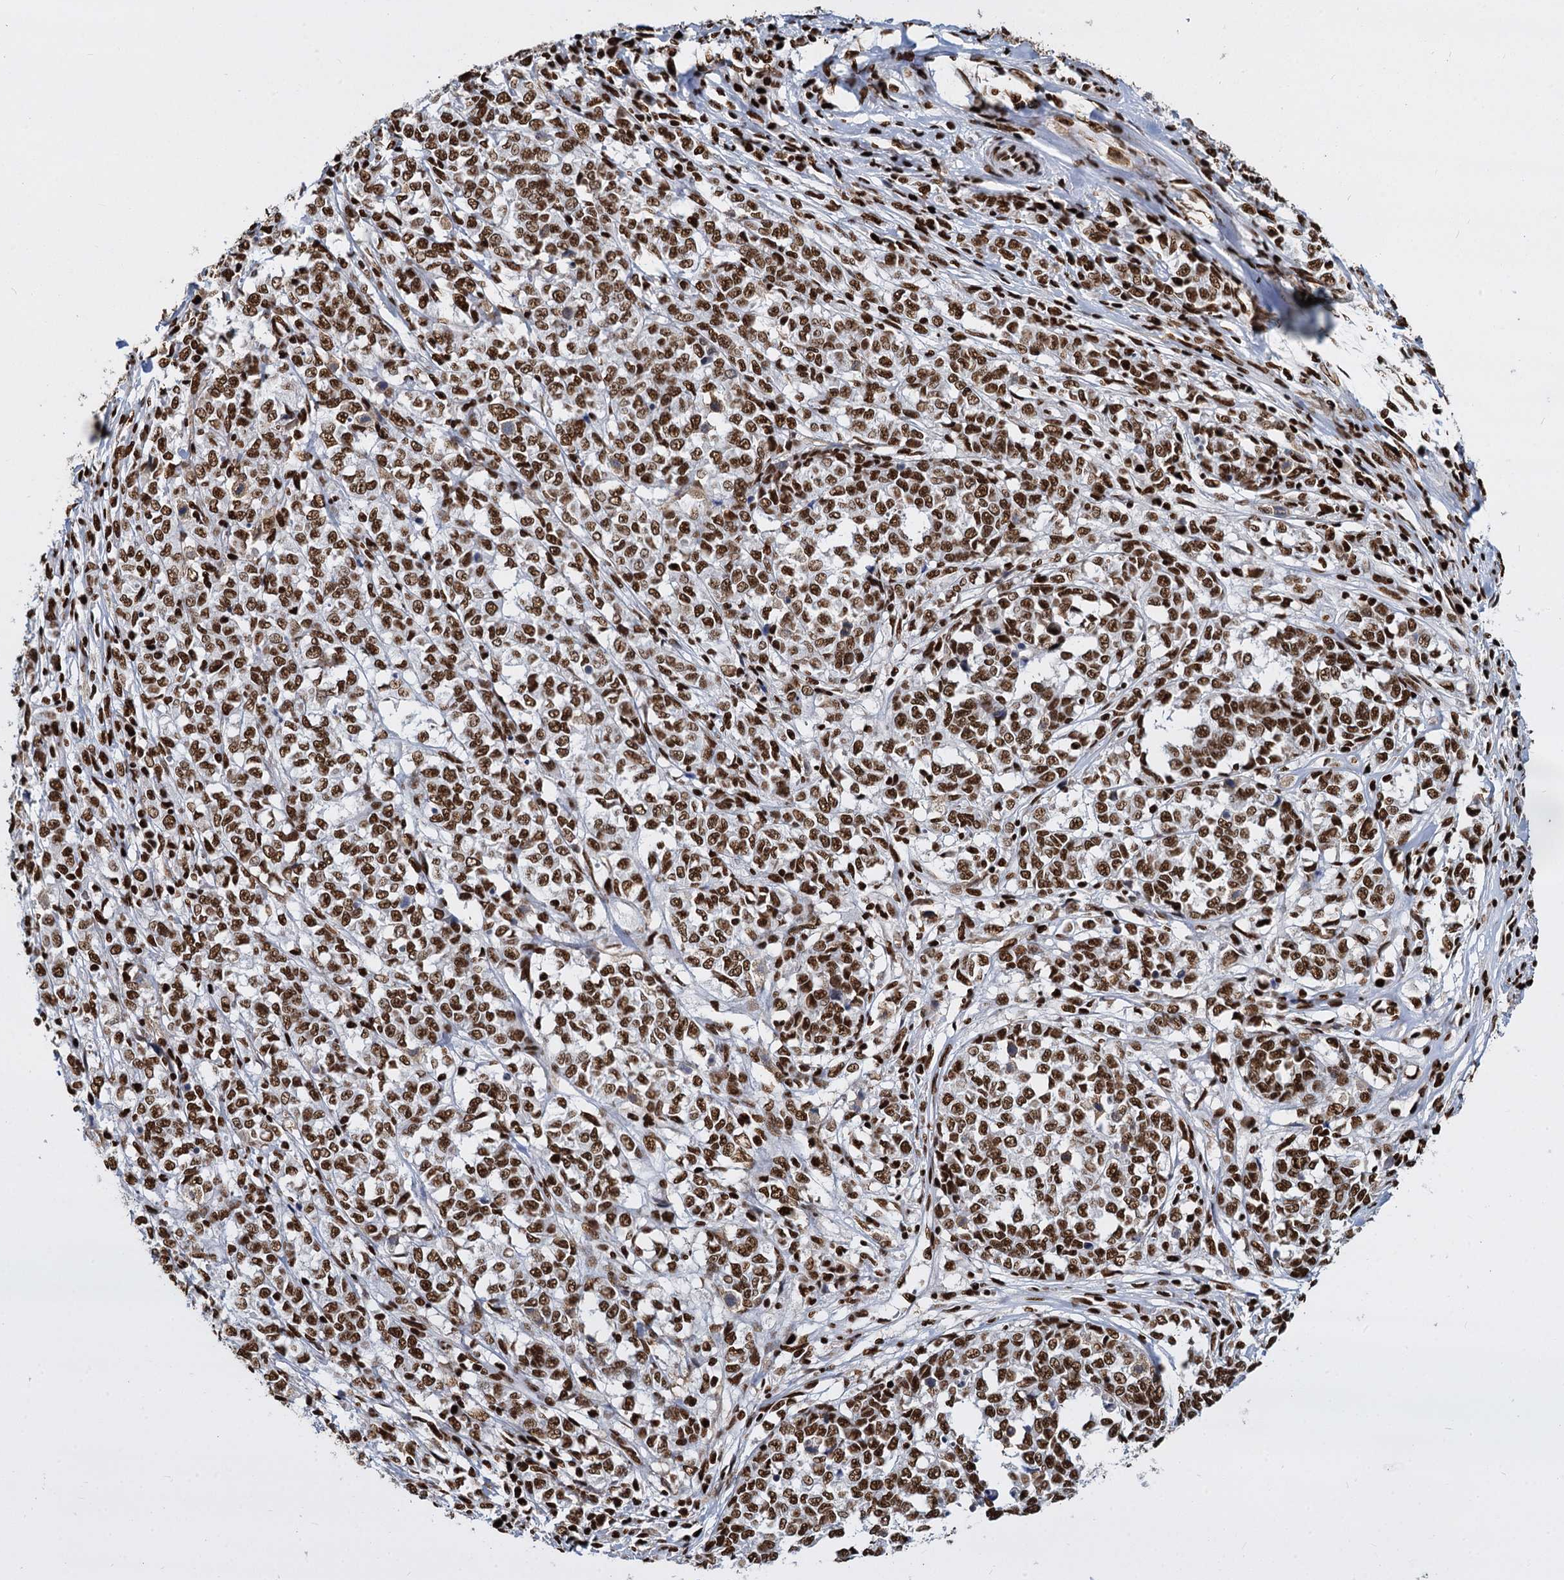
{"staining": {"intensity": "strong", "quantity": ">75%", "location": "nuclear"}, "tissue": "melanoma", "cell_type": "Tumor cells", "image_type": "cancer", "snomed": [{"axis": "morphology", "description": "Malignant melanoma, NOS"}, {"axis": "topography", "description": "Skin"}], "caption": "Melanoma tissue reveals strong nuclear expression in about >75% of tumor cells, visualized by immunohistochemistry.", "gene": "DCPS", "patient": {"sex": "female", "age": 72}}